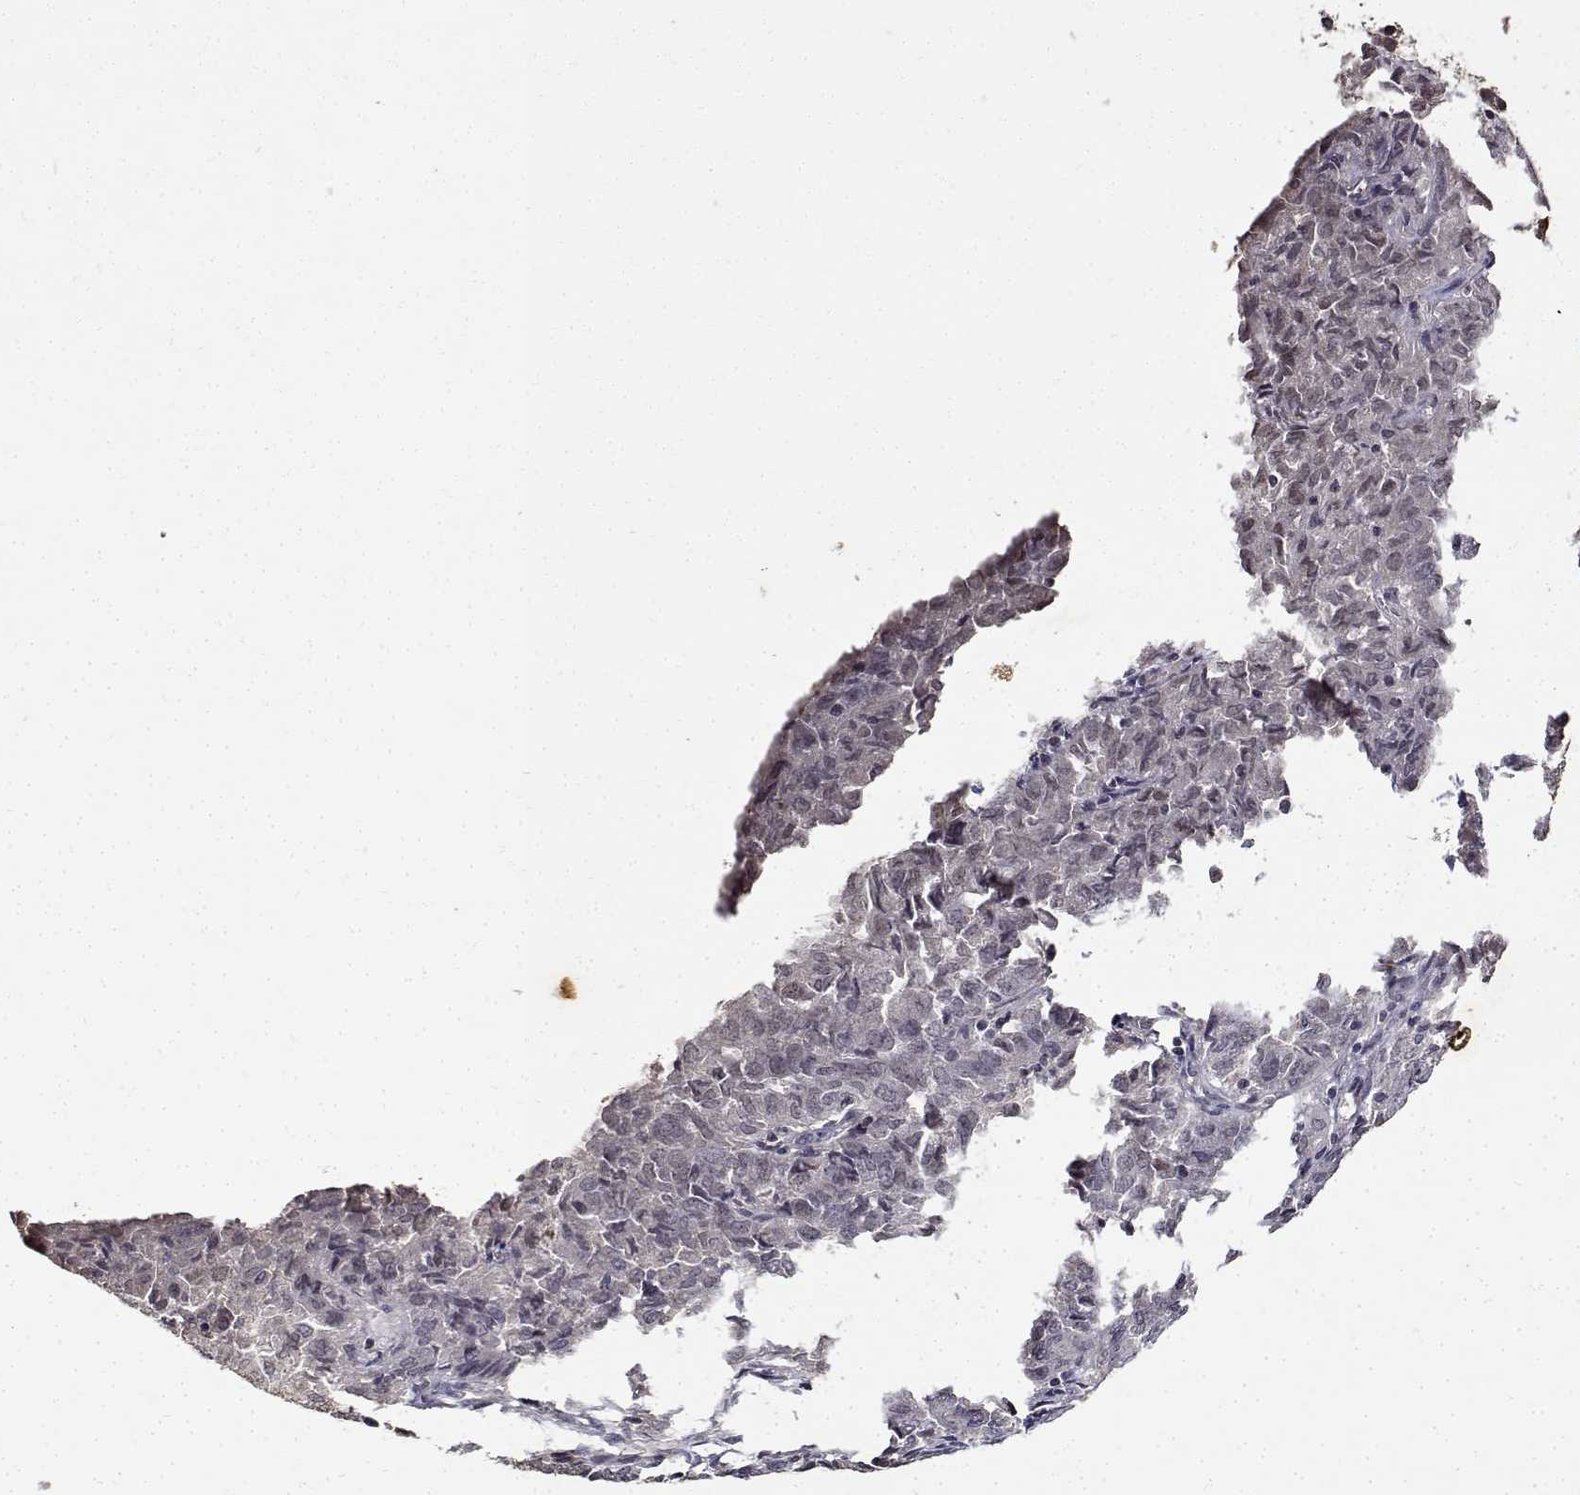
{"staining": {"intensity": "negative", "quantity": "none", "location": "none"}, "tissue": "endometrial cancer", "cell_type": "Tumor cells", "image_type": "cancer", "snomed": [{"axis": "morphology", "description": "Adenocarcinoma, NOS"}, {"axis": "topography", "description": "Endometrium"}], "caption": "Tumor cells show no significant positivity in endometrial adenocarcinoma.", "gene": "BDNF", "patient": {"sex": "female", "age": 72}}